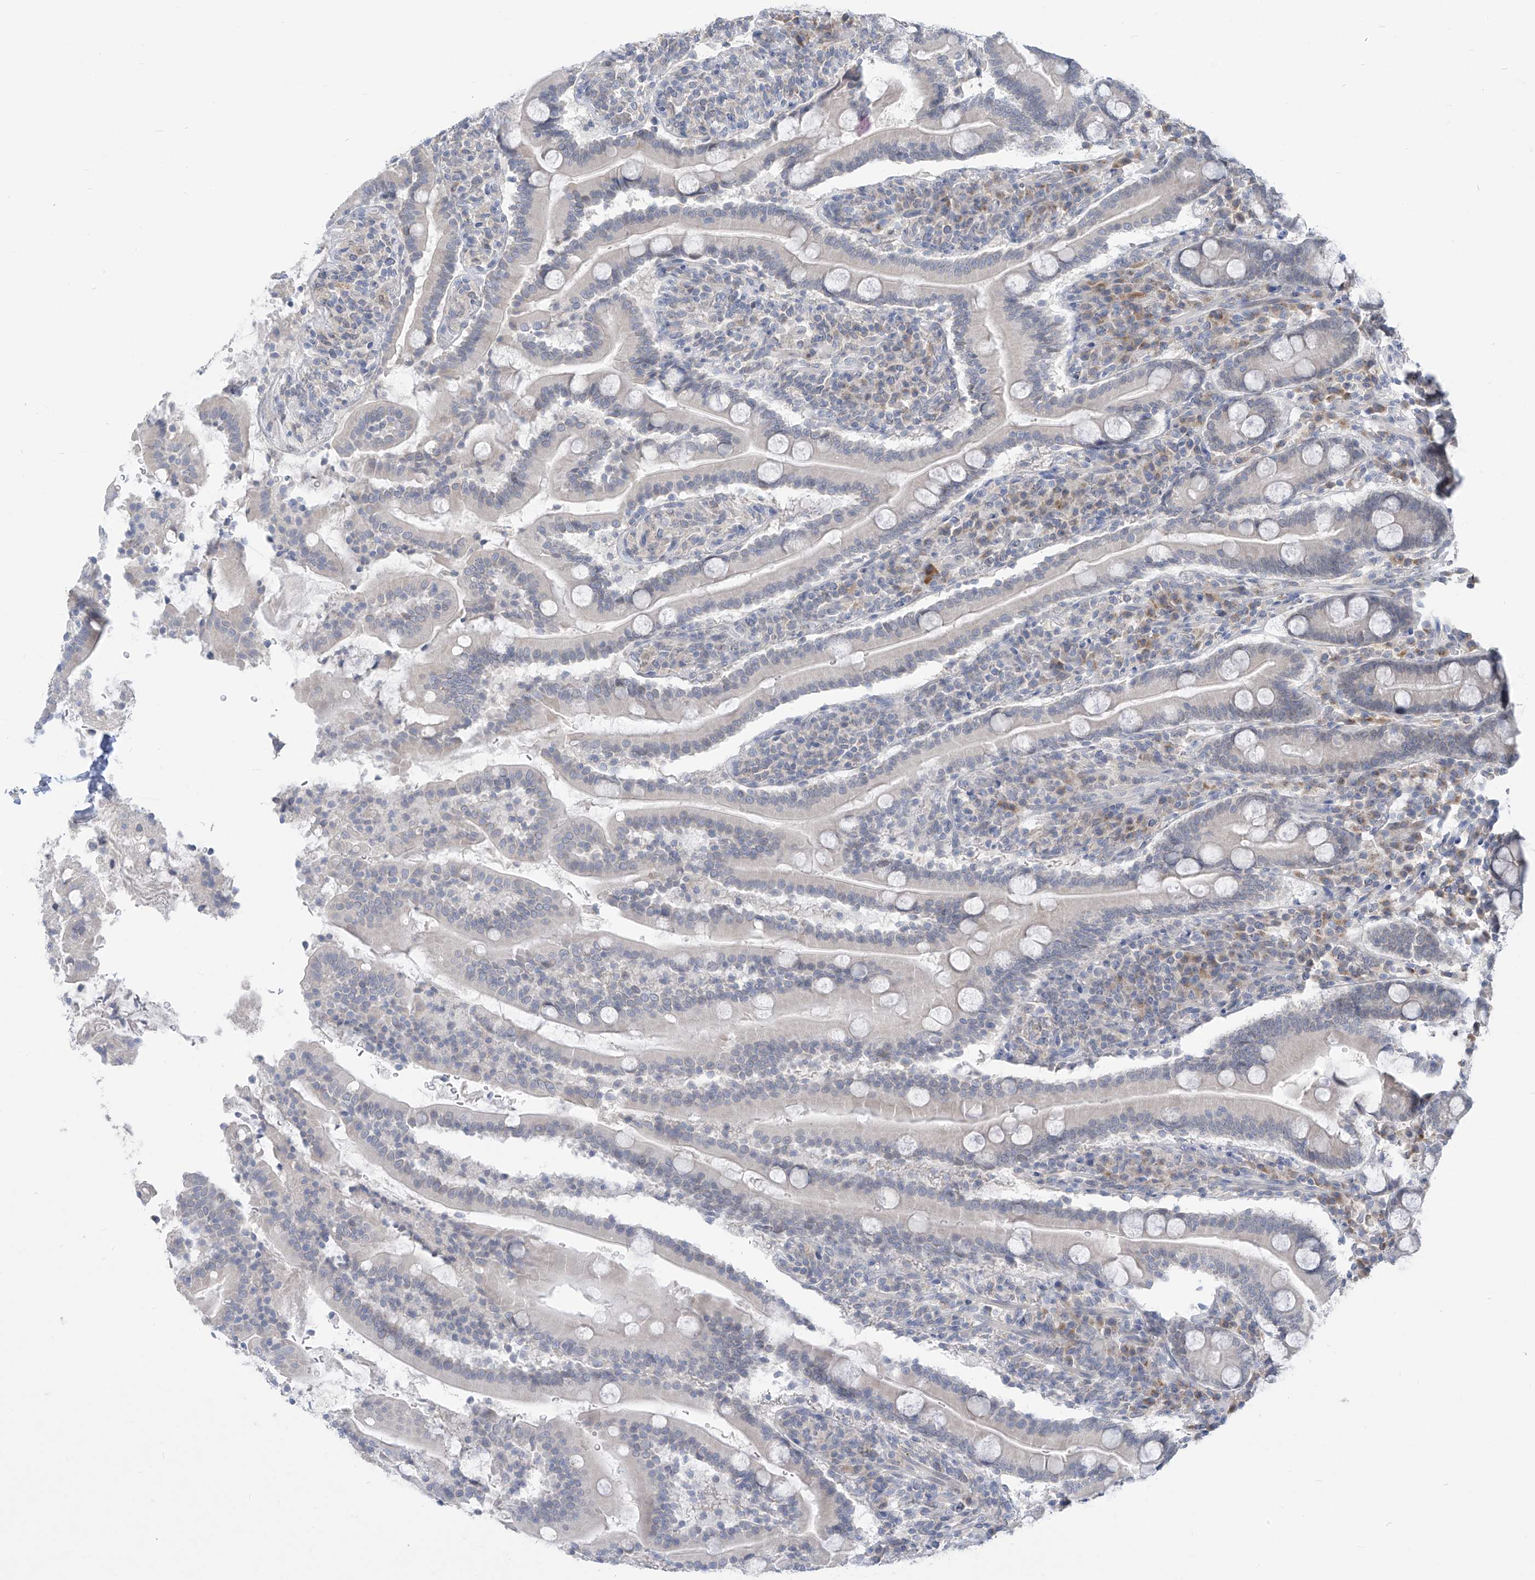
{"staining": {"intensity": "negative", "quantity": "none", "location": "none"}, "tissue": "duodenum", "cell_type": "Glandular cells", "image_type": "normal", "snomed": [{"axis": "morphology", "description": "Normal tissue, NOS"}, {"axis": "topography", "description": "Duodenum"}], "caption": "Benign duodenum was stained to show a protein in brown. There is no significant expression in glandular cells.", "gene": "KRTAP25", "patient": {"sex": "male", "age": 35}}